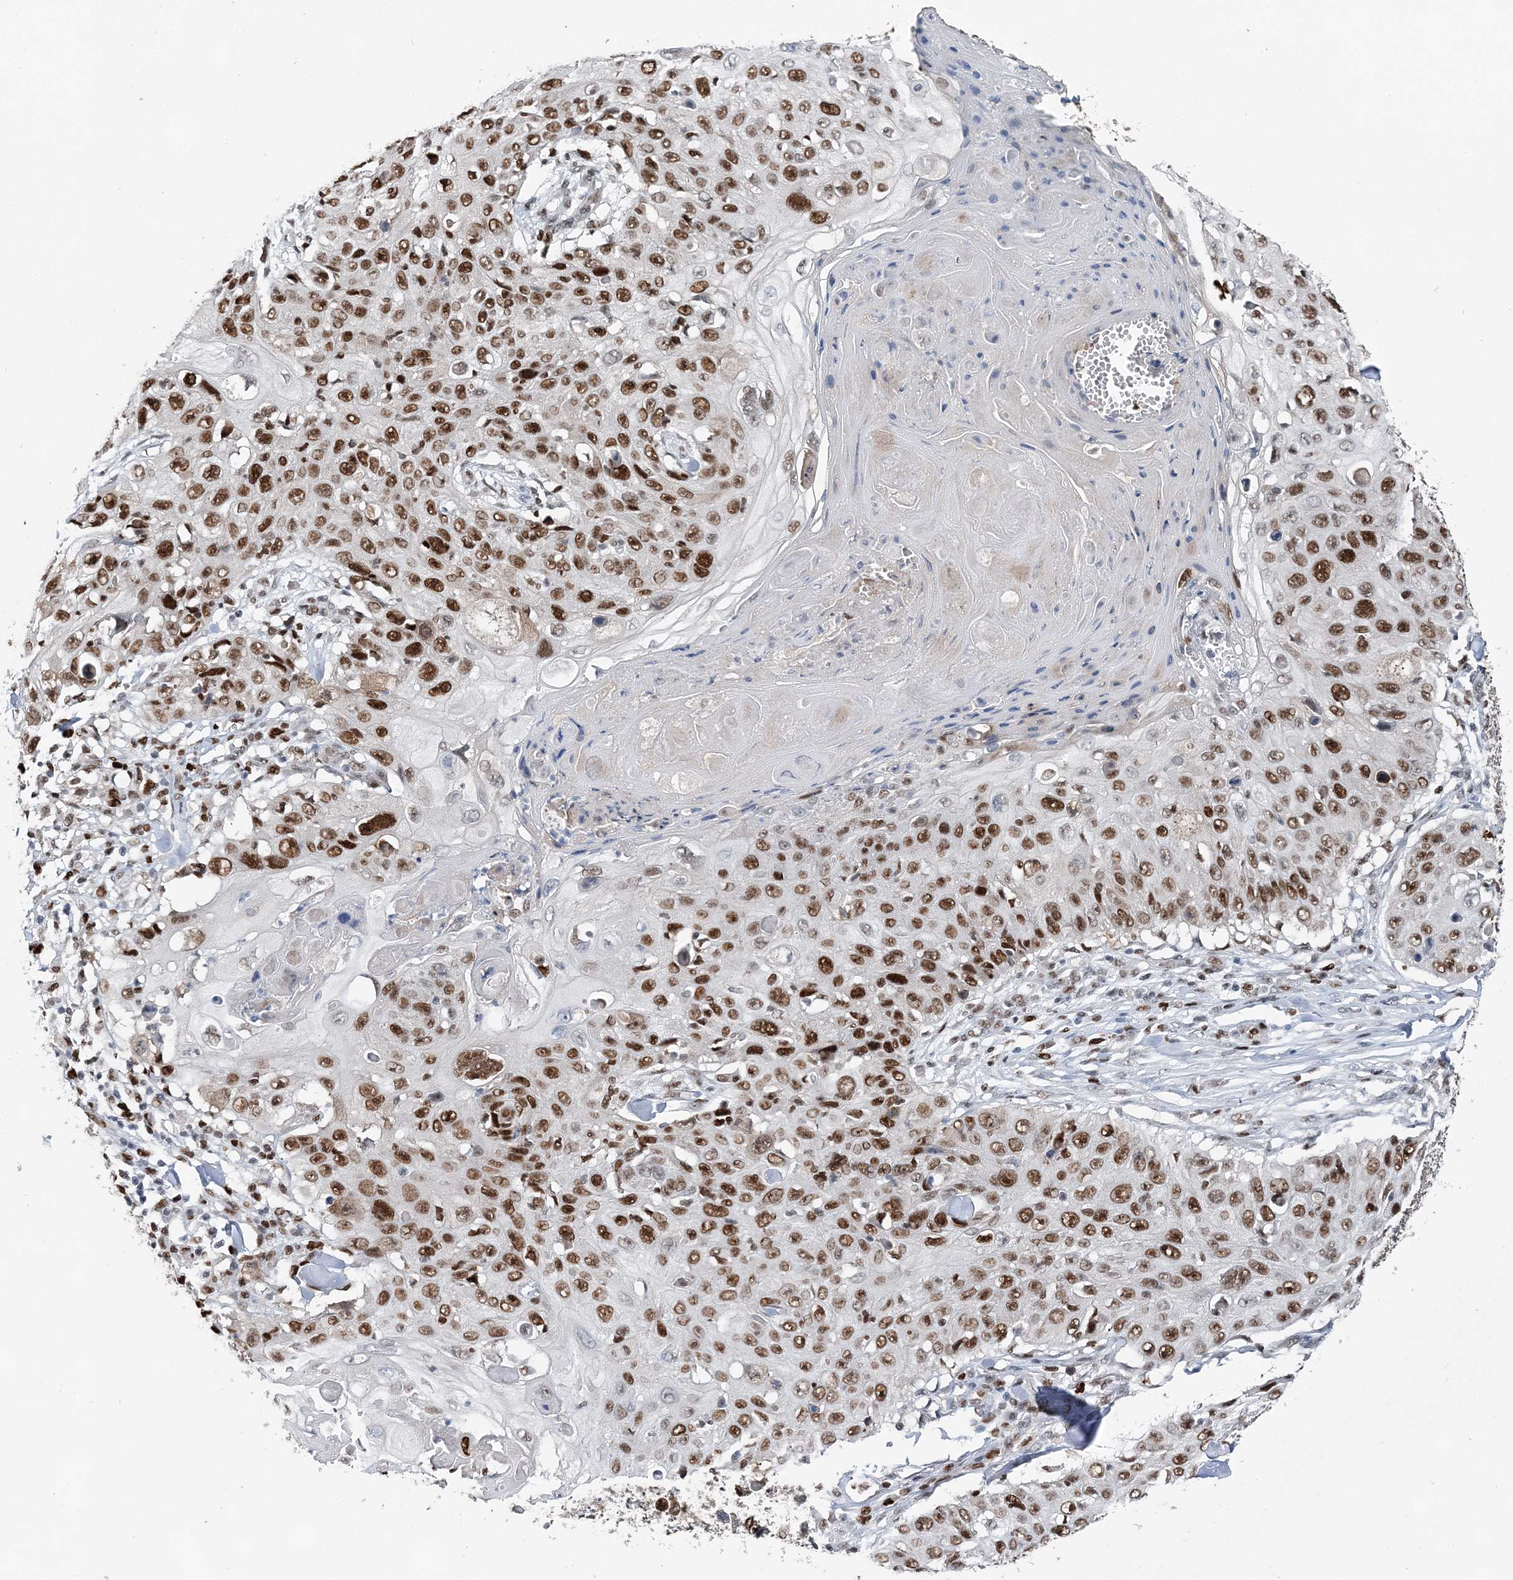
{"staining": {"intensity": "strong", "quantity": ">75%", "location": "nuclear"}, "tissue": "skin cancer", "cell_type": "Tumor cells", "image_type": "cancer", "snomed": [{"axis": "morphology", "description": "Squamous cell carcinoma, NOS"}, {"axis": "topography", "description": "Skin"}], "caption": "Immunohistochemical staining of skin squamous cell carcinoma reveals high levels of strong nuclear staining in about >75% of tumor cells.", "gene": "HAT1", "patient": {"sex": "male", "age": 86}}